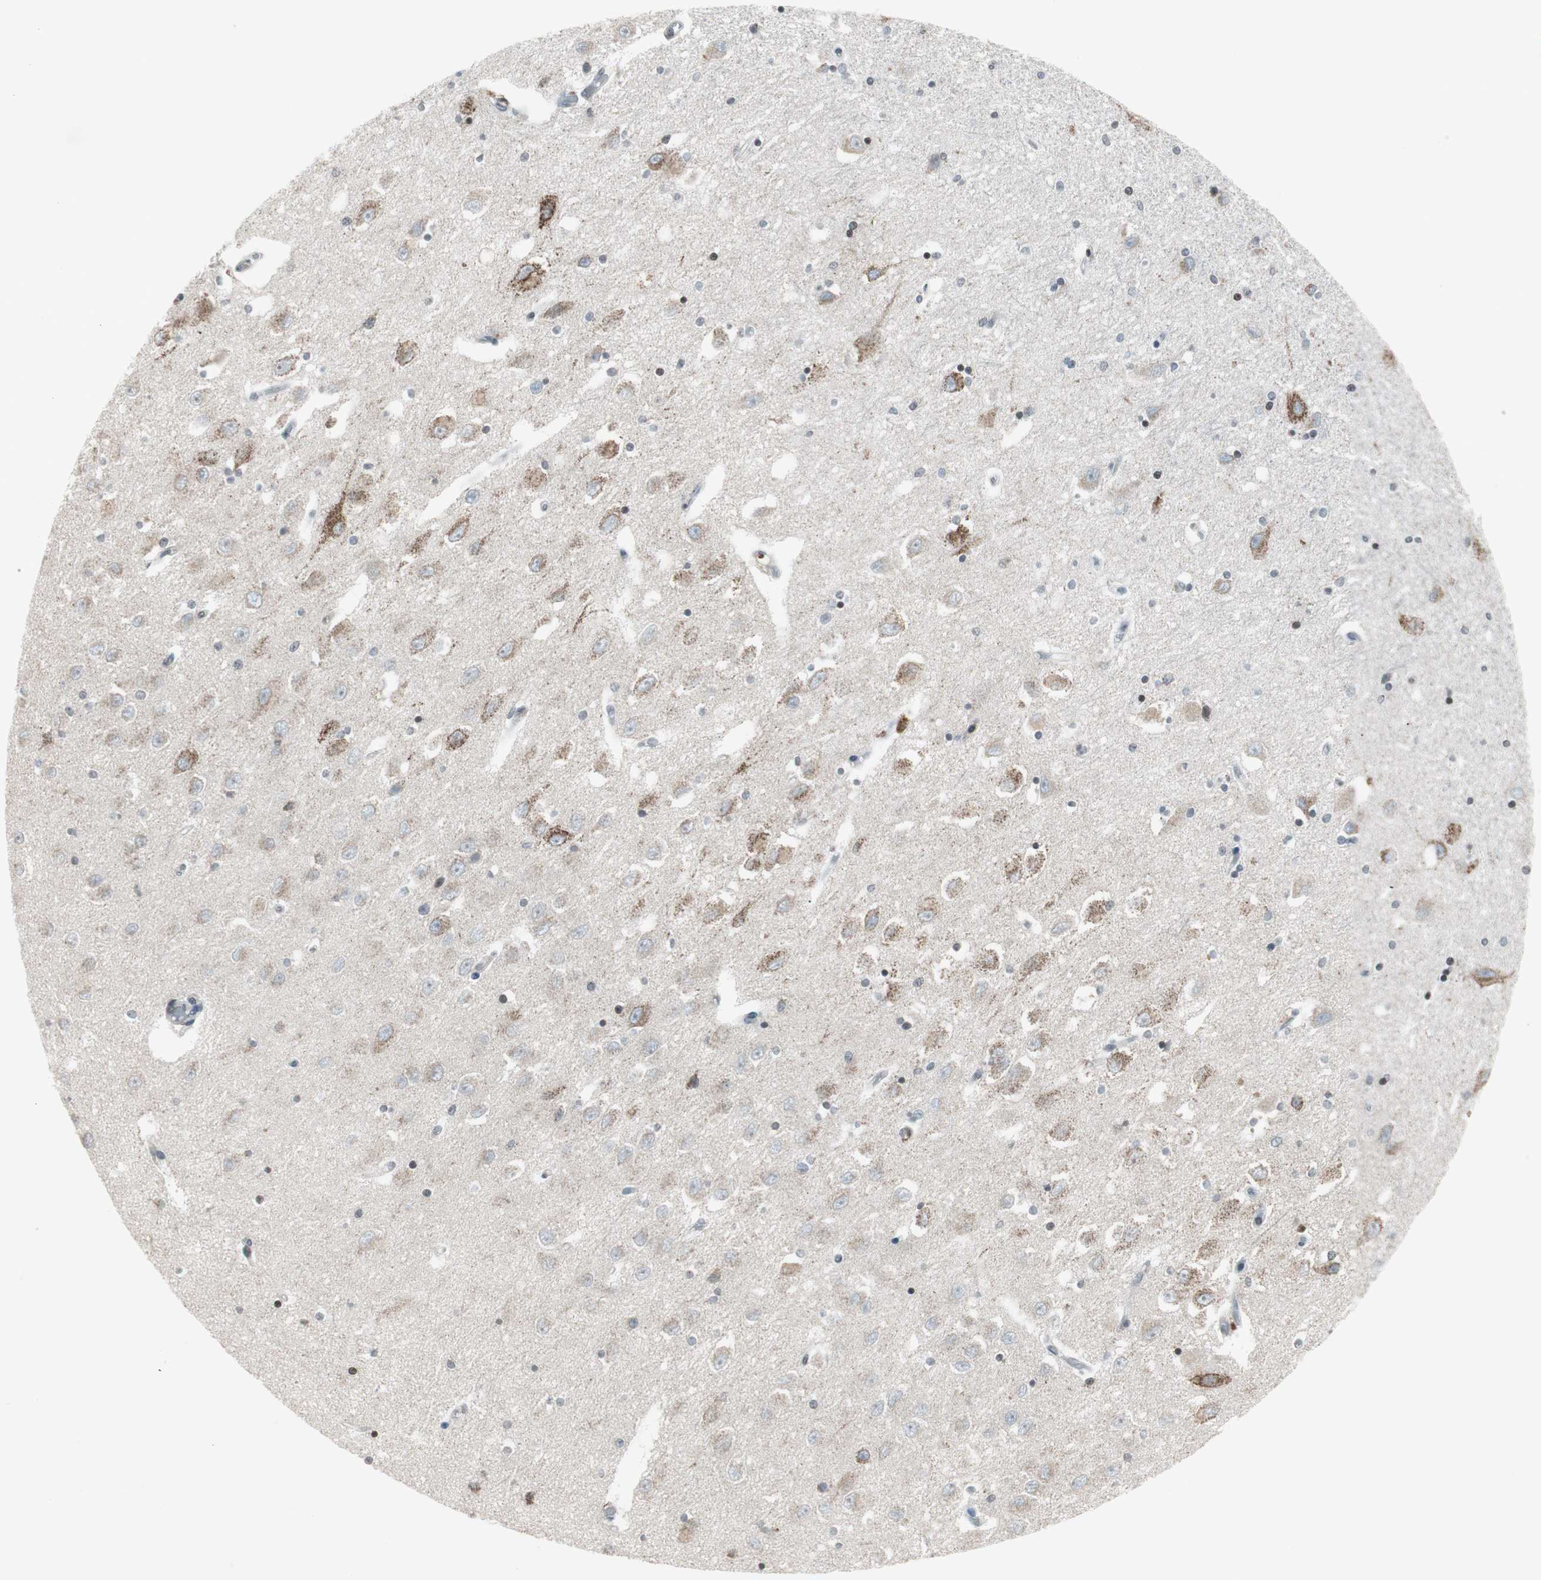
{"staining": {"intensity": "negative", "quantity": "none", "location": "none"}, "tissue": "hippocampus", "cell_type": "Glial cells", "image_type": "normal", "snomed": [{"axis": "morphology", "description": "Normal tissue, NOS"}, {"axis": "topography", "description": "Hippocampus"}], "caption": "Immunohistochemistry (IHC) of normal hippocampus exhibits no positivity in glial cells.", "gene": "ARG2", "patient": {"sex": "female", "age": 54}}